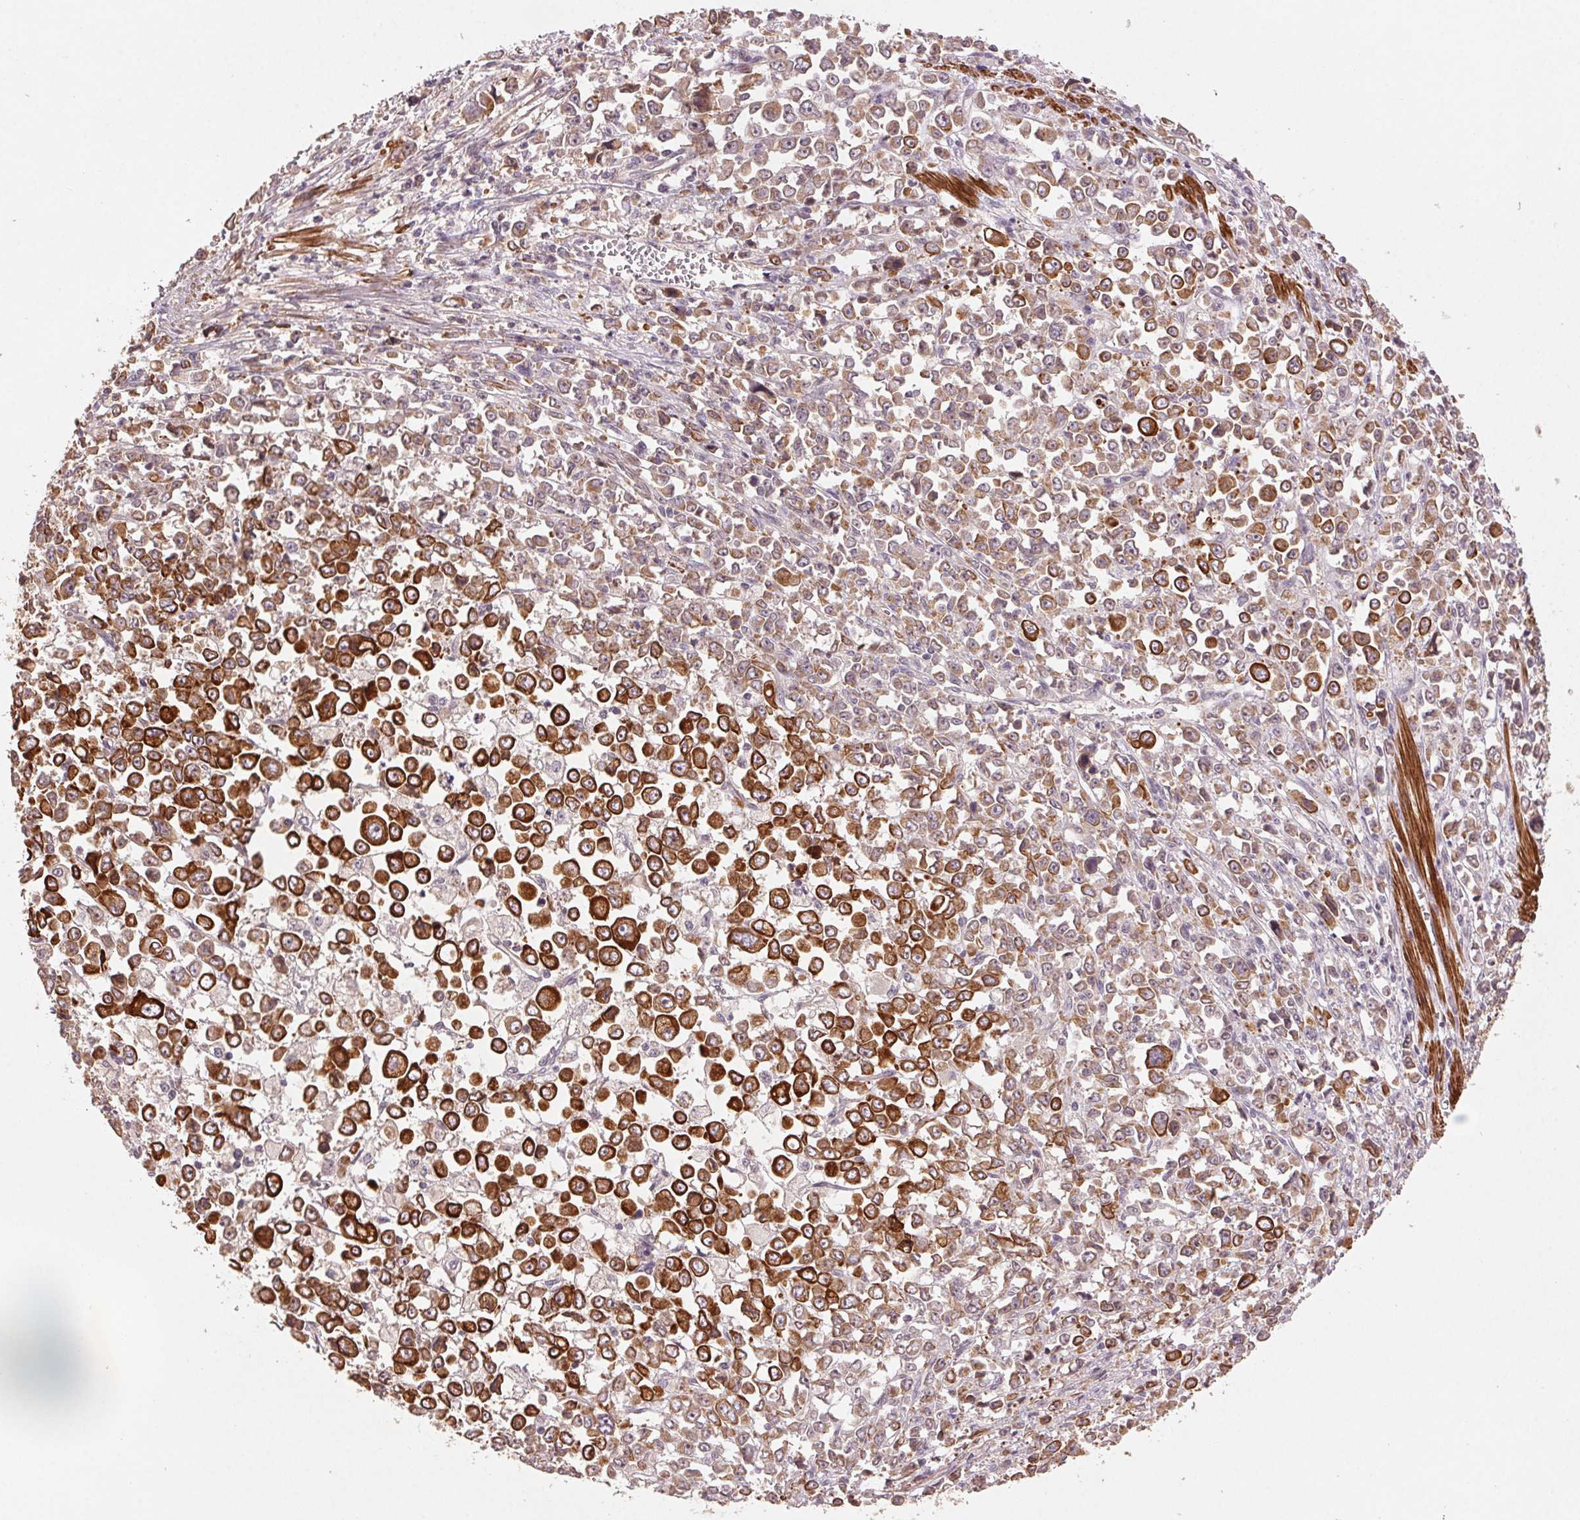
{"staining": {"intensity": "strong", "quantity": "25%-75%", "location": "cytoplasmic/membranous"}, "tissue": "stomach cancer", "cell_type": "Tumor cells", "image_type": "cancer", "snomed": [{"axis": "morphology", "description": "Adenocarcinoma, NOS"}, {"axis": "topography", "description": "Stomach, upper"}], "caption": "Protein expression analysis of stomach adenocarcinoma displays strong cytoplasmic/membranous positivity in approximately 25%-75% of tumor cells.", "gene": "SMLR1", "patient": {"sex": "male", "age": 70}}